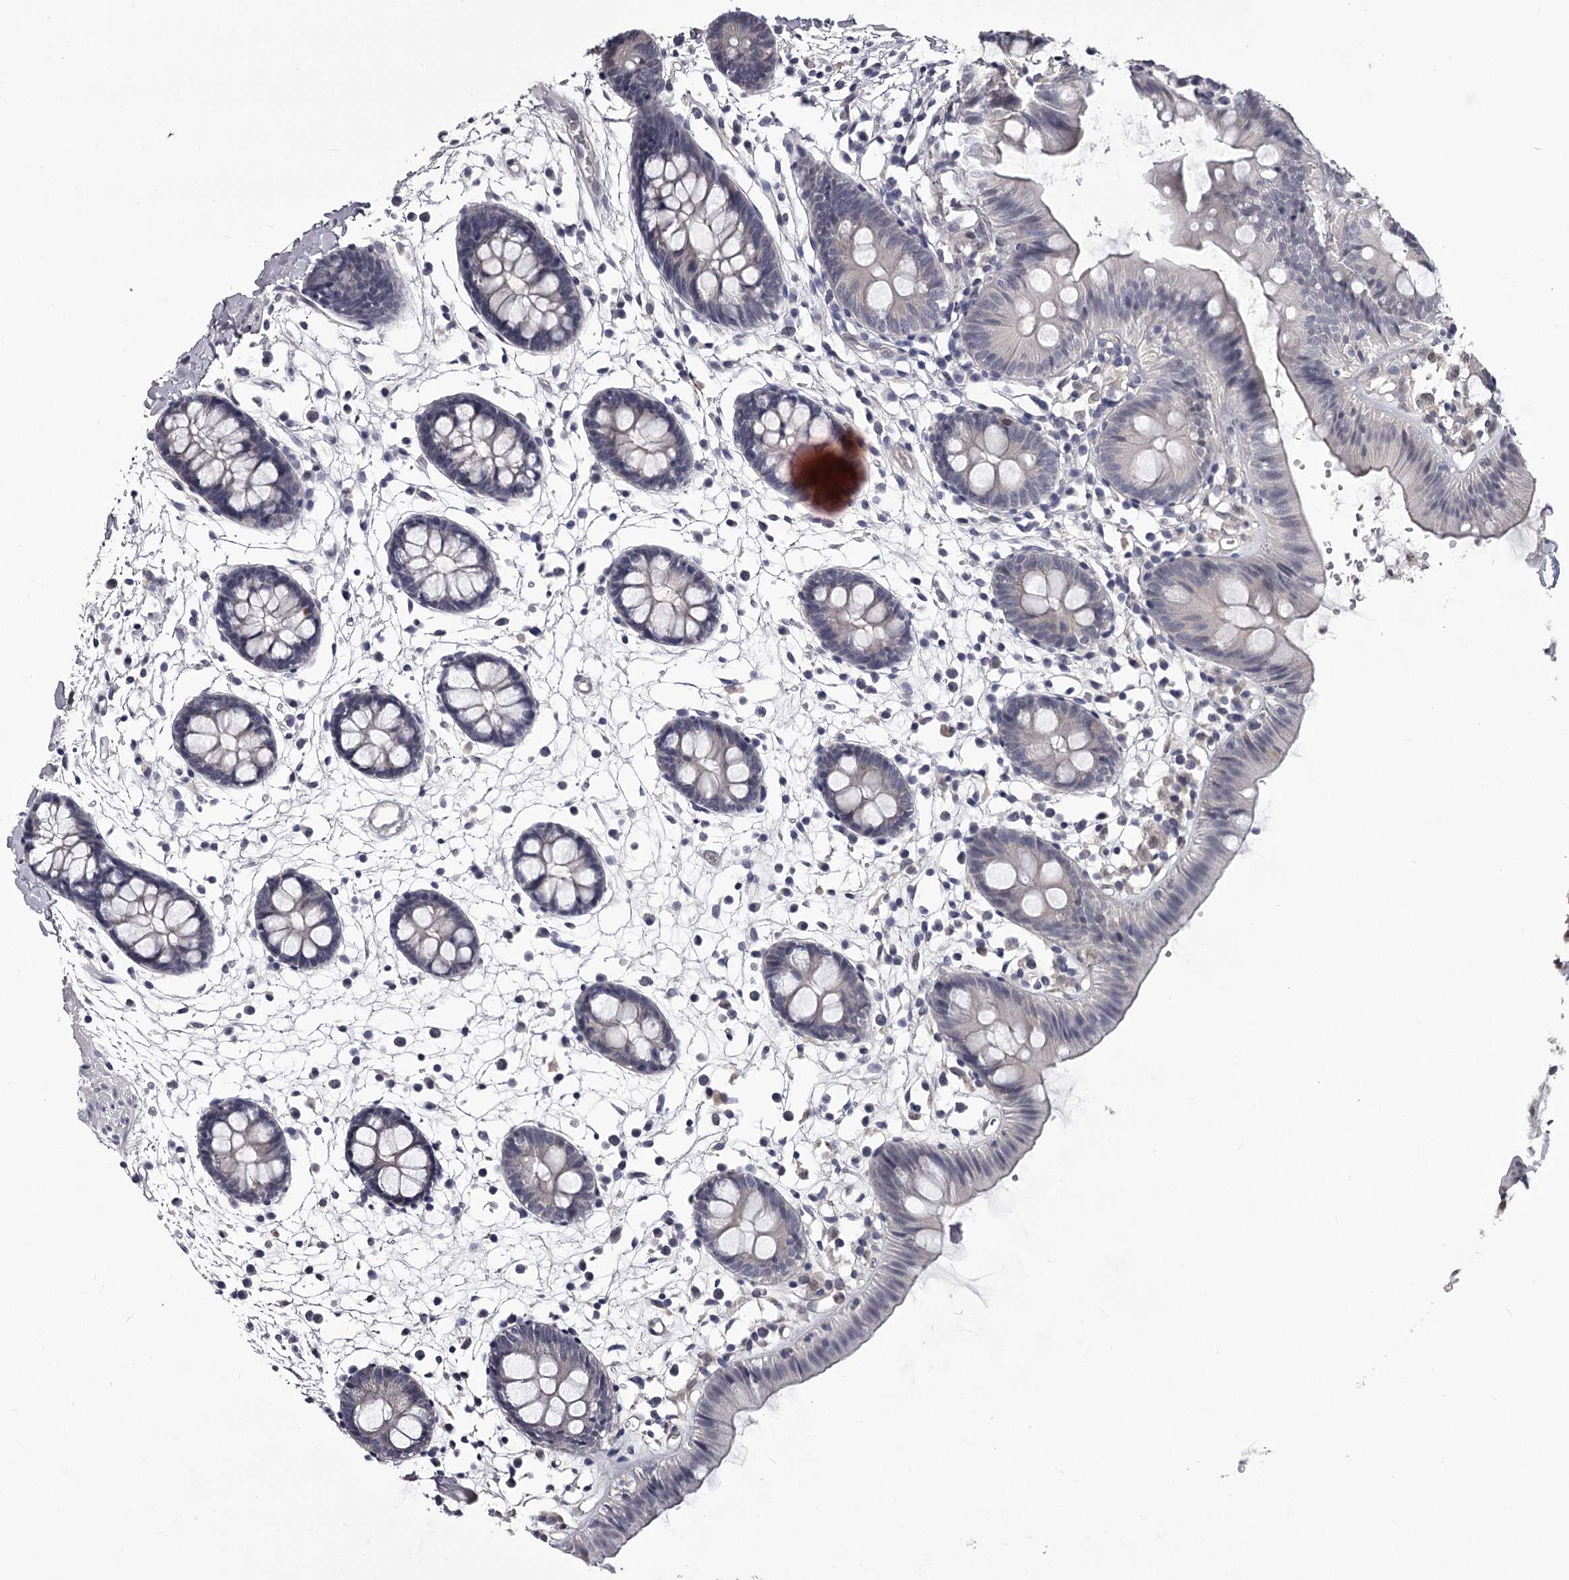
{"staining": {"intensity": "negative", "quantity": "none", "location": "none"}, "tissue": "colon", "cell_type": "Endothelial cells", "image_type": "normal", "snomed": [{"axis": "morphology", "description": "Normal tissue, NOS"}, {"axis": "topography", "description": "Colon"}], "caption": "This is a photomicrograph of IHC staining of normal colon, which shows no expression in endothelial cells. Brightfield microscopy of immunohistochemistry (IHC) stained with DAB (3,3'-diaminobenzidine) (brown) and hematoxylin (blue), captured at high magnification.", "gene": "GSTO1", "patient": {"sex": "male", "age": 56}}